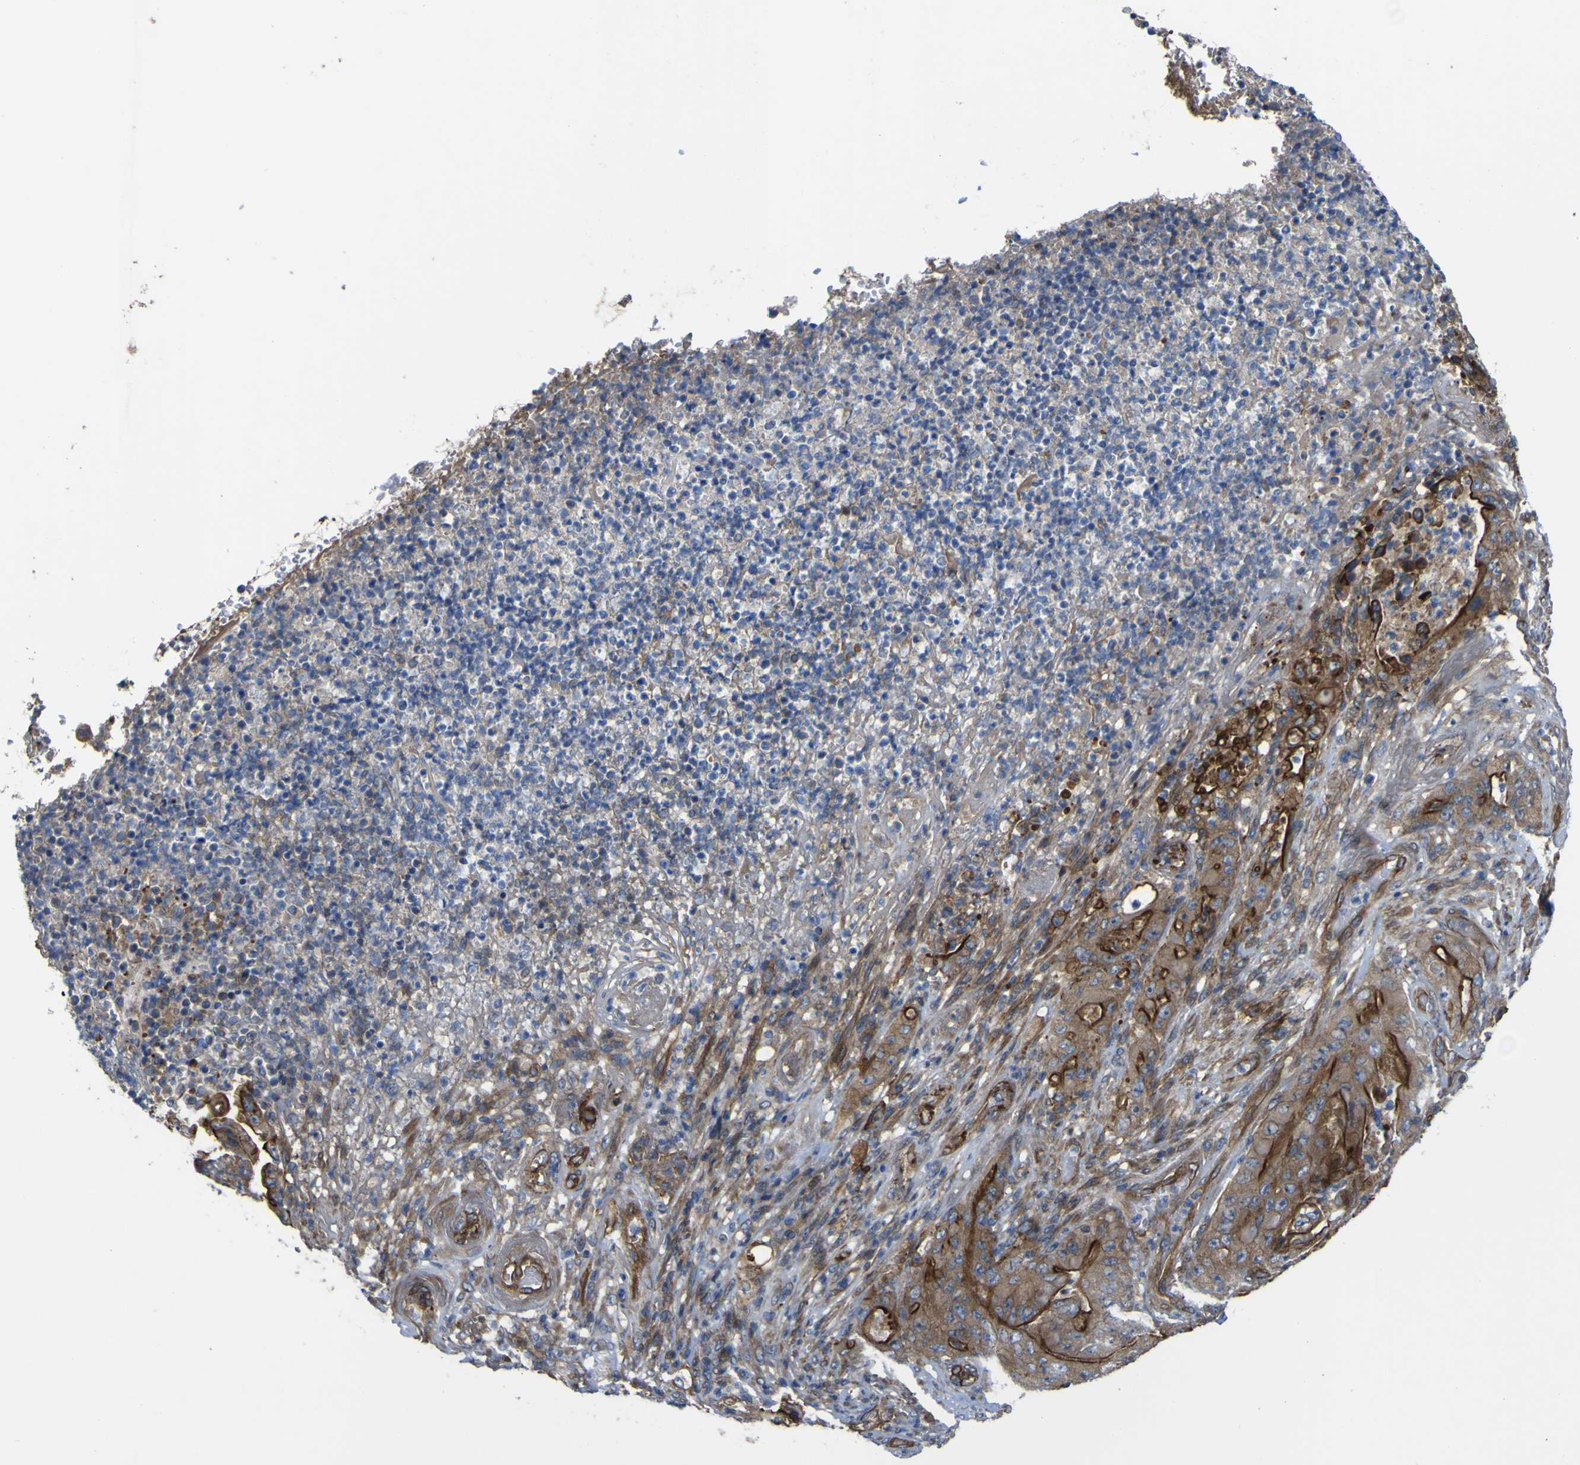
{"staining": {"intensity": "moderate", "quantity": ">75%", "location": "cytoplasmic/membranous"}, "tissue": "stomach cancer", "cell_type": "Tumor cells", "image_type": "cancer", "snomed": [{"axis": "morphology", "description": "Adenocarcinoma, NOS"}, {"axis": "topography", "description": "Stomach"}], "caption": "Immunohistochemical staining of human stomach adenocarcinoma displays moderate cytoplasmic/membranous protein staining in about >75% of tumor cells.", "gene": "FBXO30", "patient": {"sex": "female", "age": 73}}